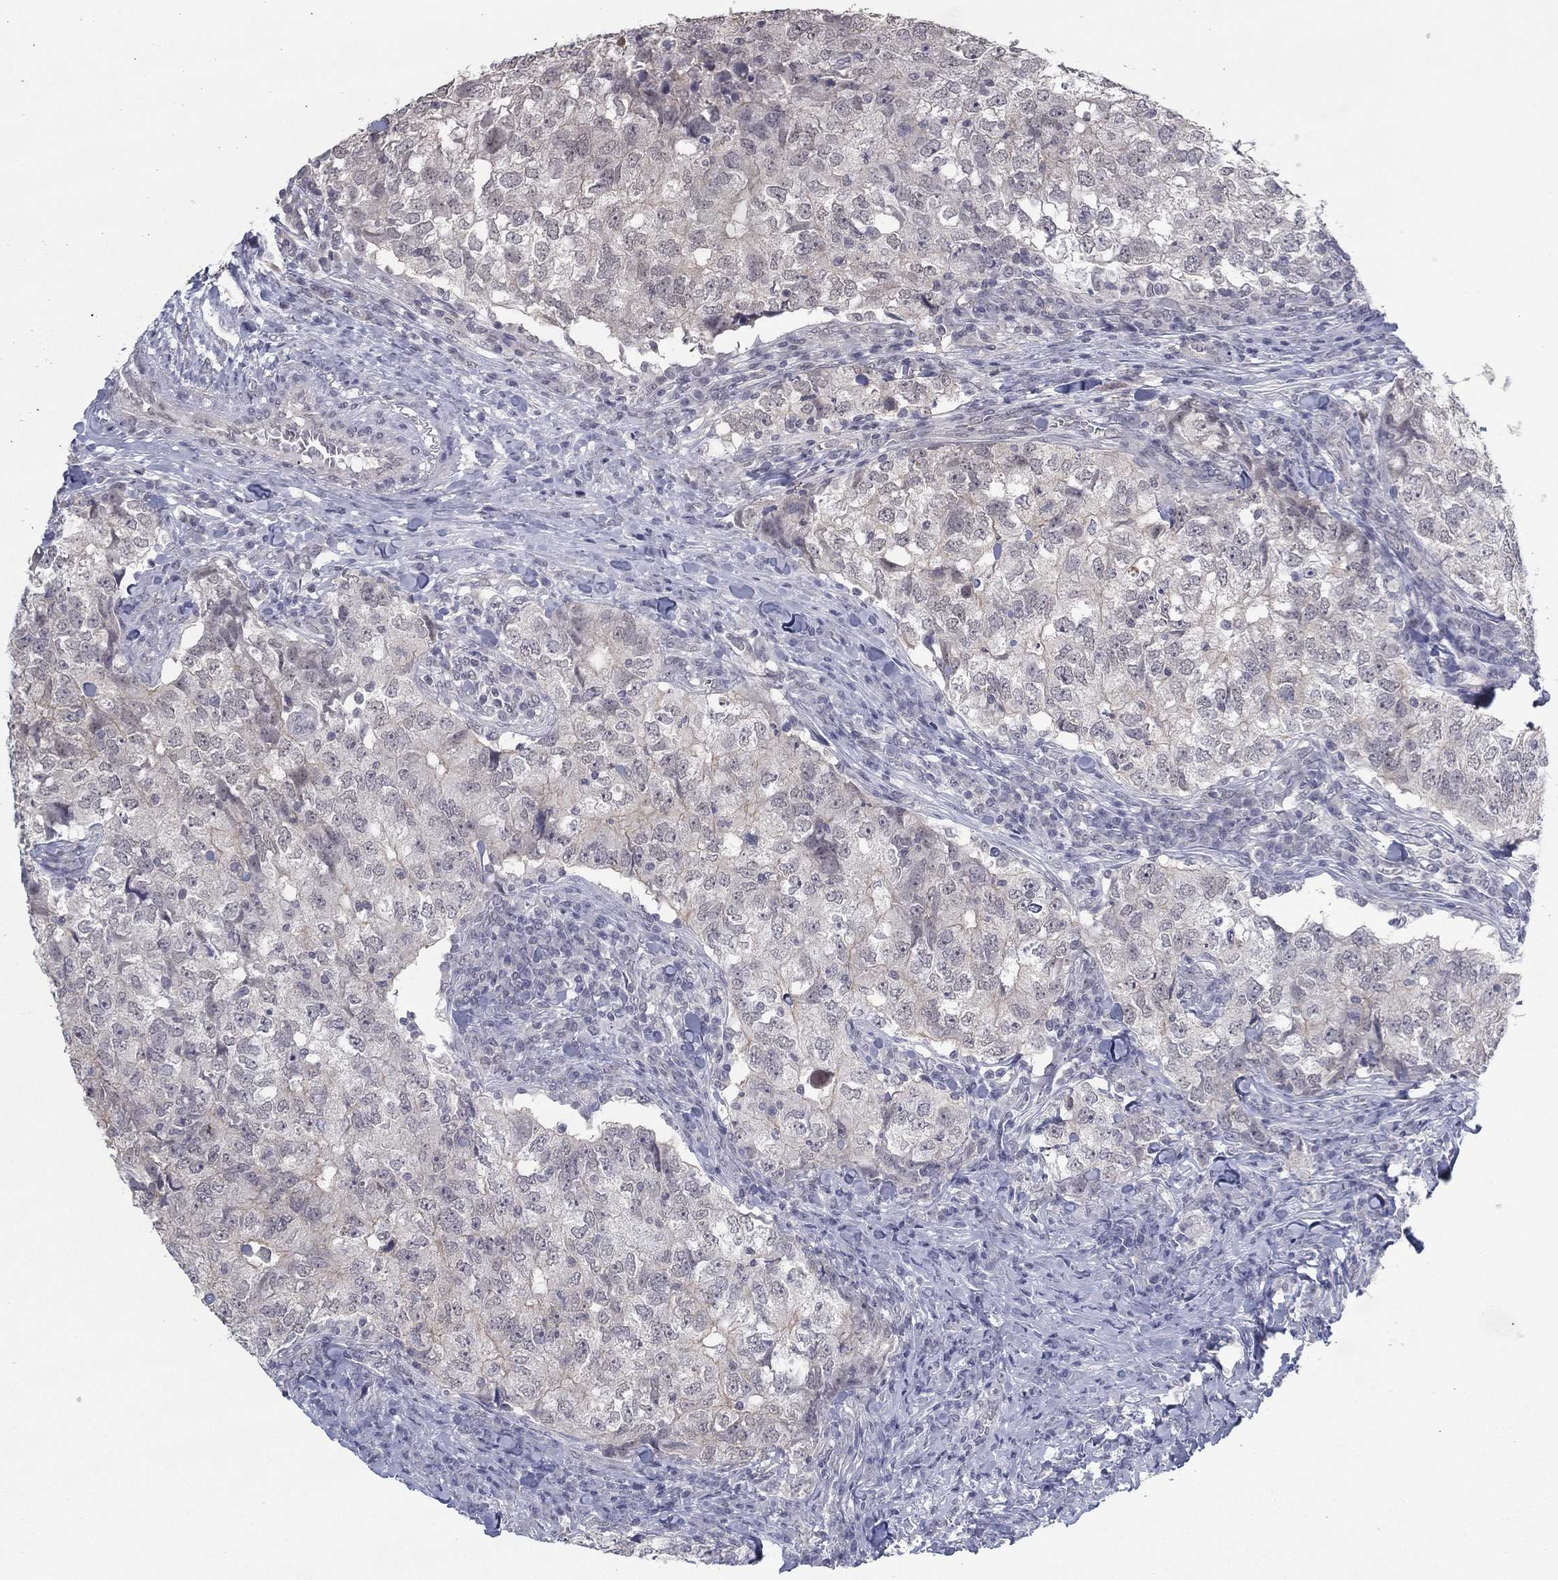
{"staining": {"intensity": "negative", "quantity": "none", "location": "none"}, "tissue": "breast cancer", "cell_type": "Tumor cells", "image_type": "cancer", "snomed": [{"axis": "morphology", "description": "Duct carcinoma"}, {"axis": "topography", "description": "Breast"}], "caption": "Human breast cancer stained for a protein using immunohistochemistry (IHC) exhibits no positivity in tumor cells.", "gene": "SLC22A2", "patient": {"sex": "female", "age": 30}}